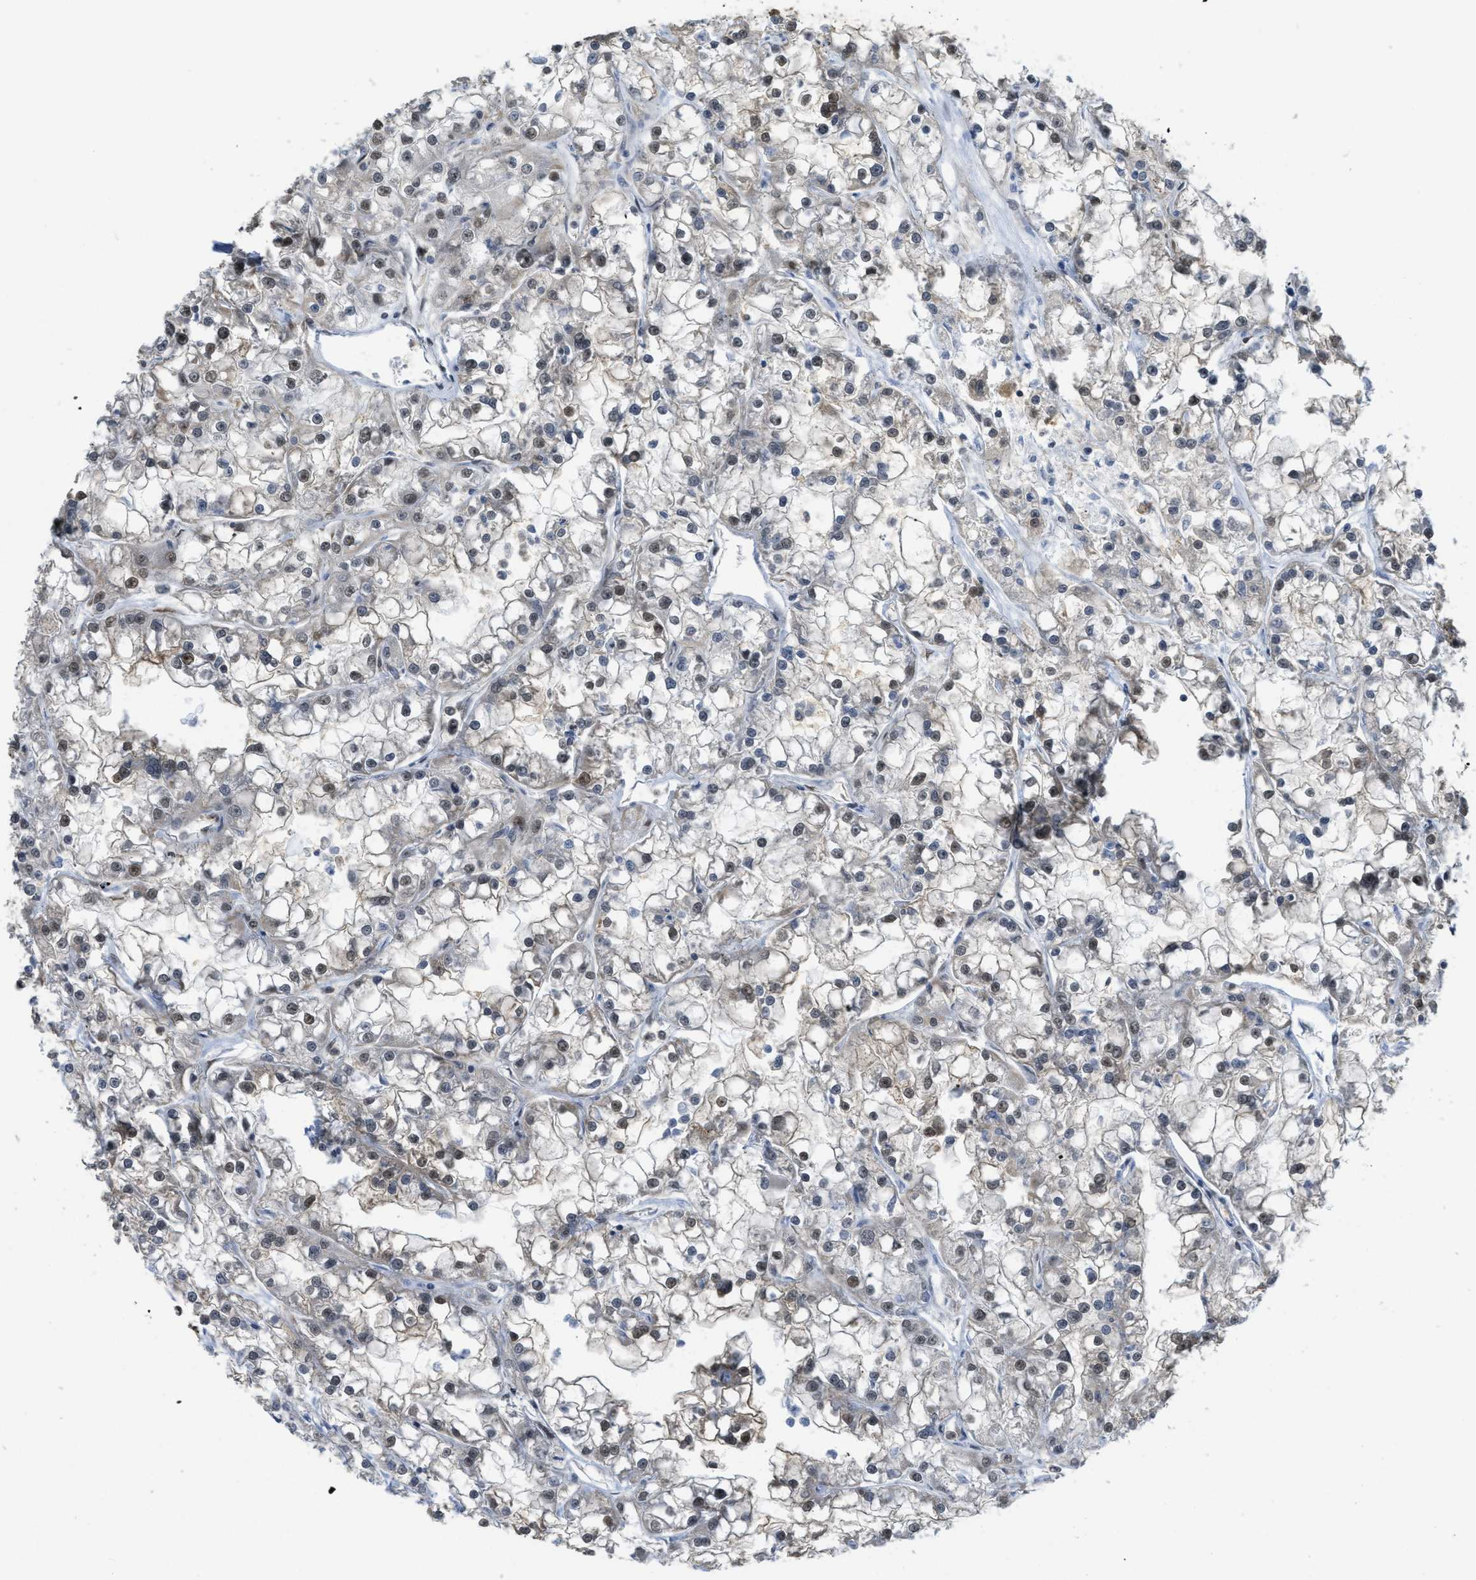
{"staining": {"intensity": "moderate", "quantity": "25%-75%", "location": "nuclear"}, "tissue": "renal cancer", "cell_type": "Tumor cells", "image_type": "cancer", "snomed": [{"axis": "morphology", "description": "Adenocarcinoma, NOS"}, {"axis": "topography", "description": "Kidney"}], "caption": "Immunohistochemical staining of renal cancer (adenocarcinoma) demonstrates medium levels of moderate nuclear protein positivity in about 25%-75% of tumor cells.", "gene": "PSMC5", "patient": {"sex": "female", "age": 52}}